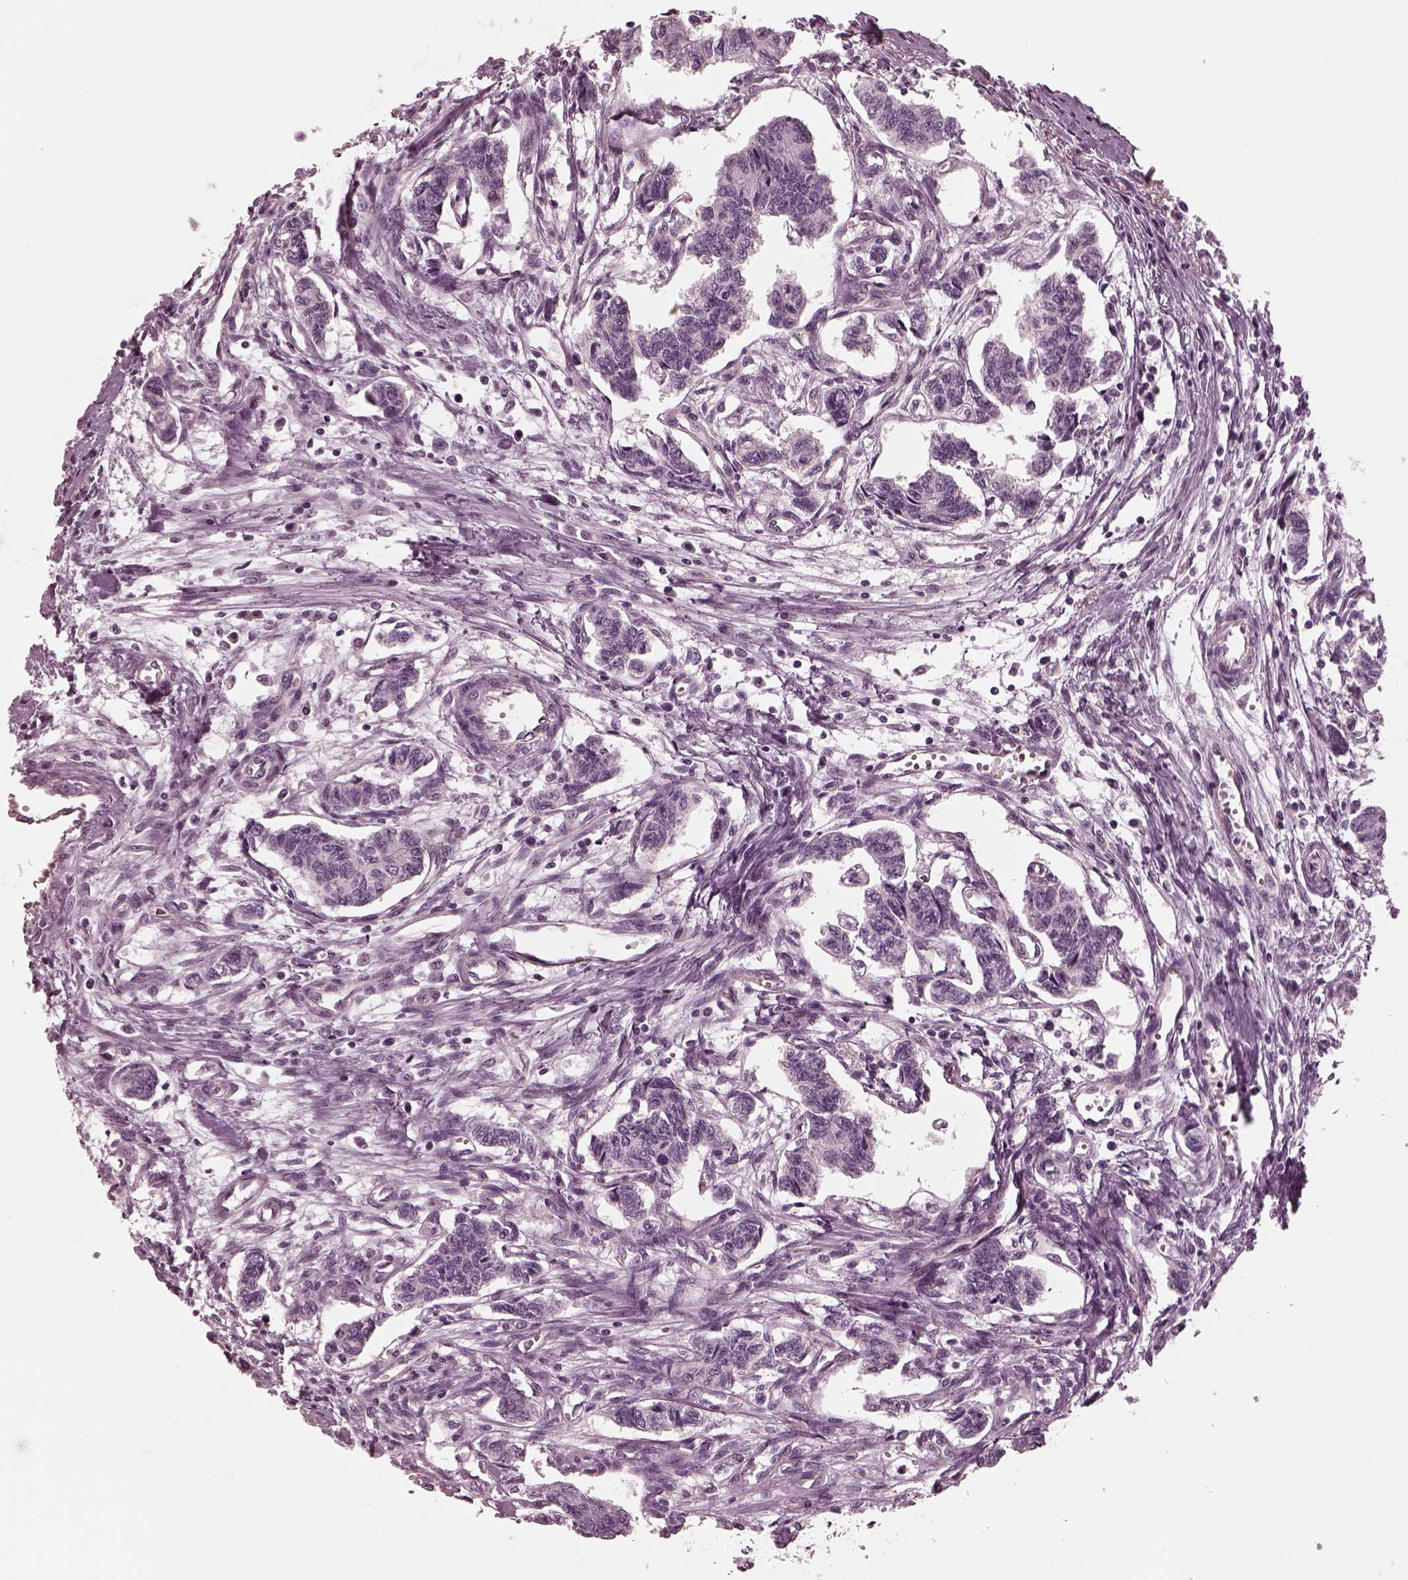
{"staining": {"intensity": "negative", "quantity": "none", "location": "none"}, "tissue": "carcinoid", "cell_type": "Tumor cells", "image_type": "cancer", "snomed": [{"axis": "morphology", "description": "Carcinoid, malignant, NOS"}, {"axis": "topography", "description": "Kidney"}], "caption": "IHC histopathology image of carcinoid stained for a protein (brown), which demonstrates no staining in tumor cells.", "gene": "KIF6", "patient": {"sex": "female", "age": 41}}